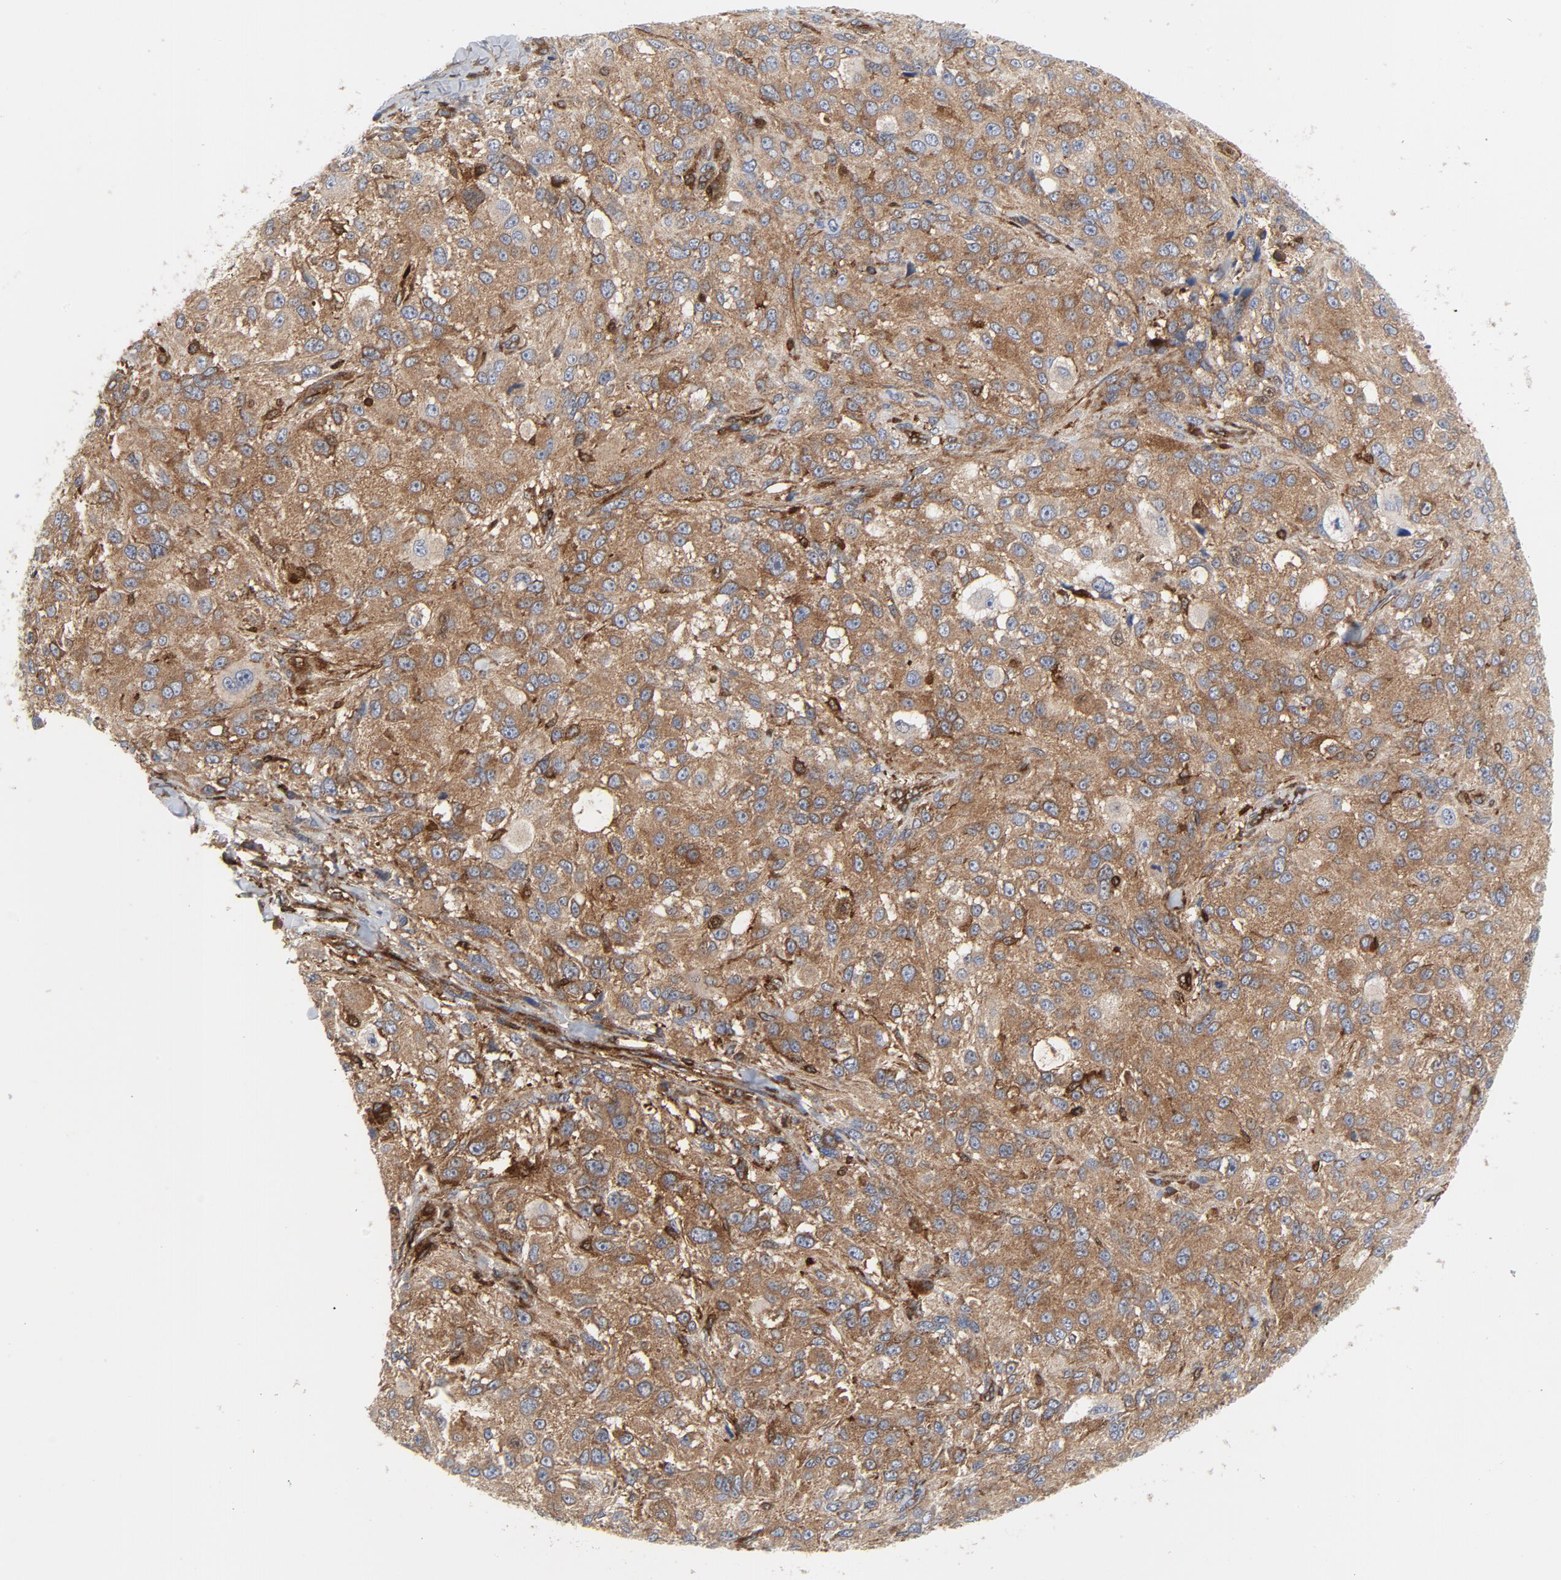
{"staining": {"intensity": "moderate", "quantity": ">75%", "location": "cytoplasmic/membranous"}, "tissue": "melanoma", "cell_type": "Tumor cells", "image_type": "cancer", "snomed": [{"axis": "morphology", "description": "Necrosis, NOS"}, {"axis": "morphology", "description": "Malignant melanoma, NOS"}, {"axis": "topography", "description": "Skin"}], "caption": "There is medium levels of moderate cytoplasmic/membranous staining in tumor cells of malignant melanoma, as demonstrated by immunohistochemical staining (brown color).", "gene": "YES1", "patient": {"sex": "female", "age": 87}}